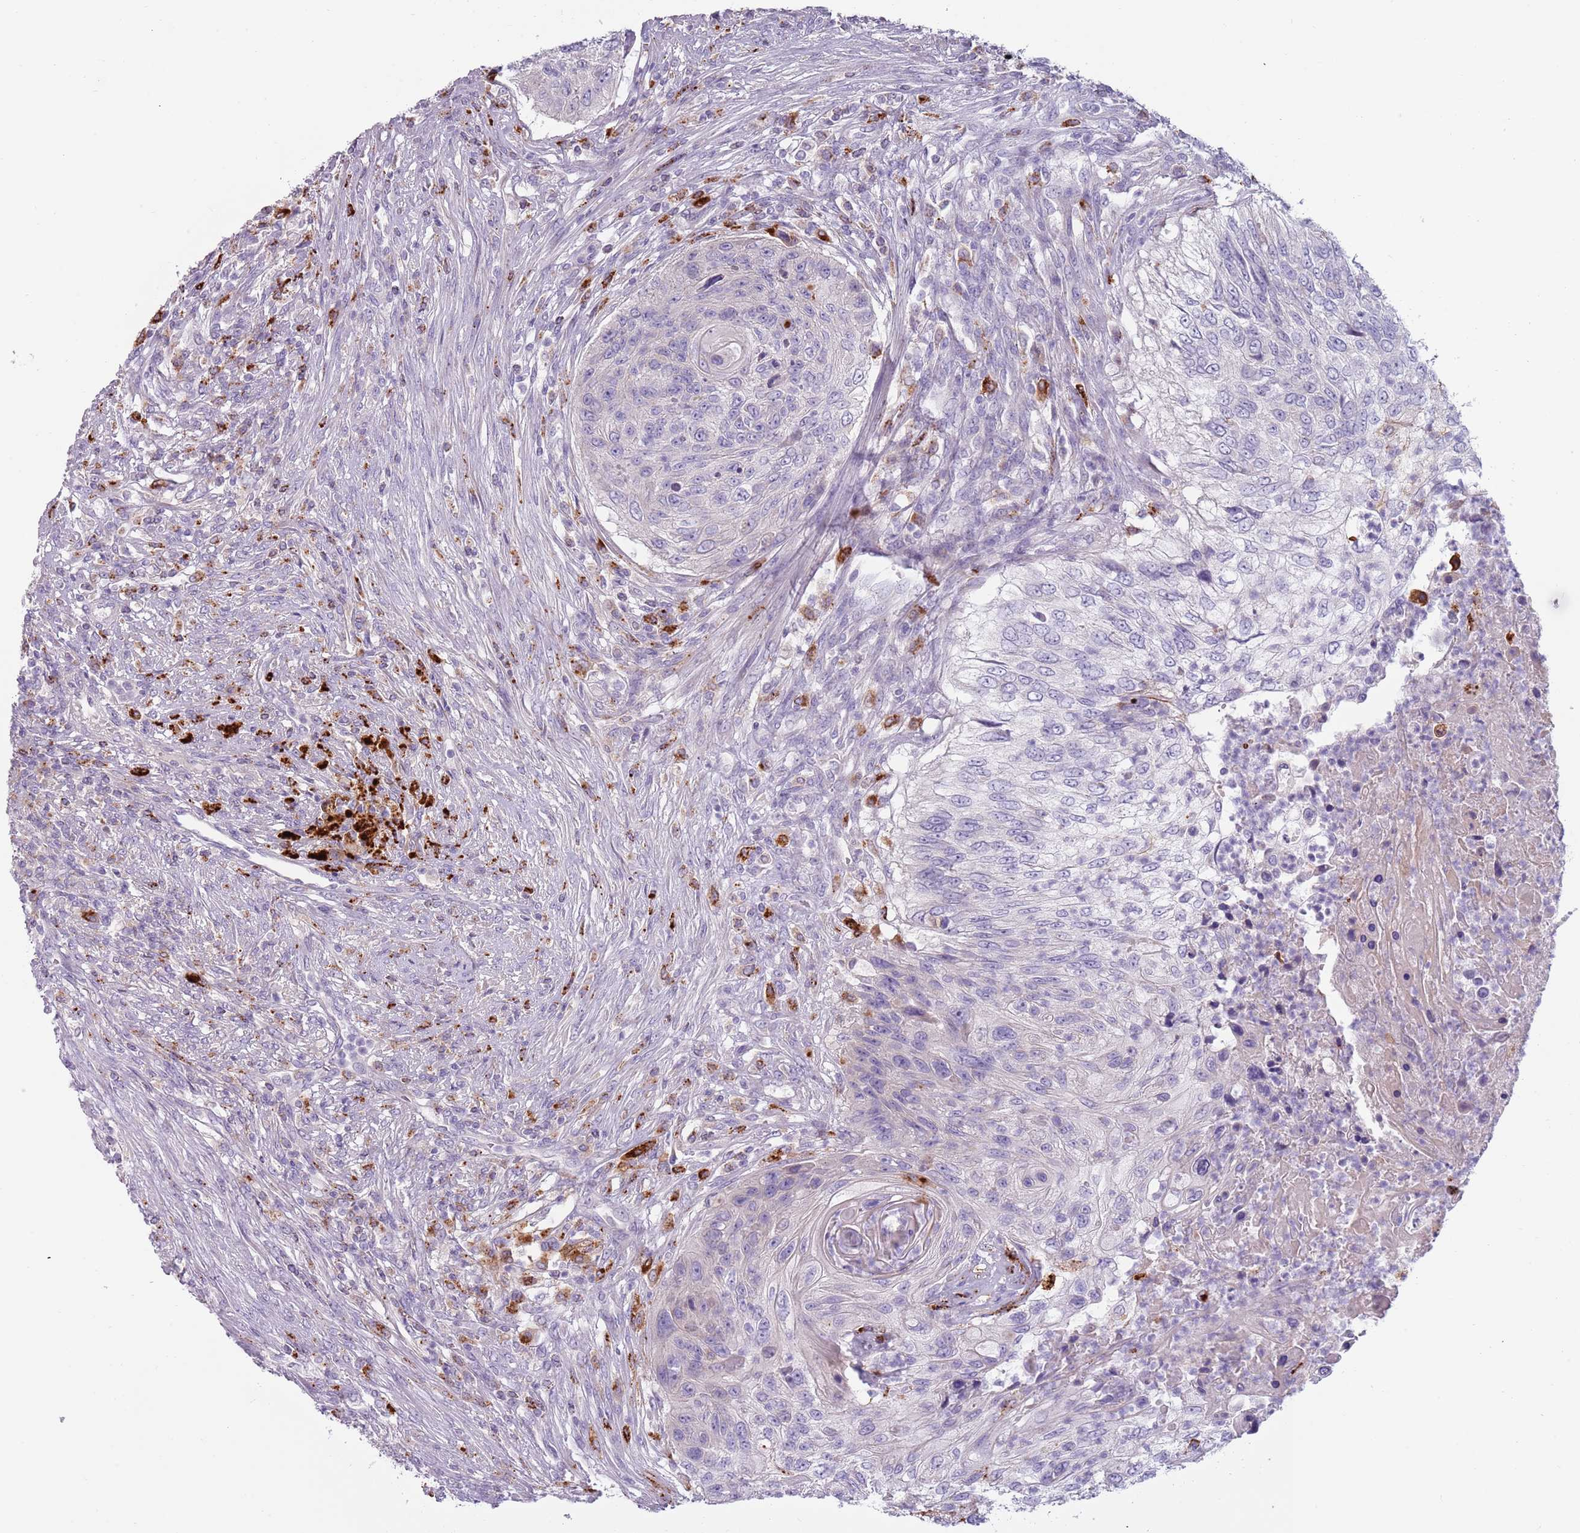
{"staining": {"intensity": "negative", "quantity": "none", "location": "none"}, "tissue": "urothelial cancer", "cell_type": "Tumor cells", "image_type": "cancer", "snomed": [{"axis": "morphology", "description": "Urothelial carcinoma, High grade"}, {"axis": "topography", "description": "Urinary bladder"}], "caption": "Protein analysis of urothelial carcinoma (high-grade) reveals no significant staining in tumor cells.", "gene": "NWD2", "patient": {"sex": "female", "age": 60}}